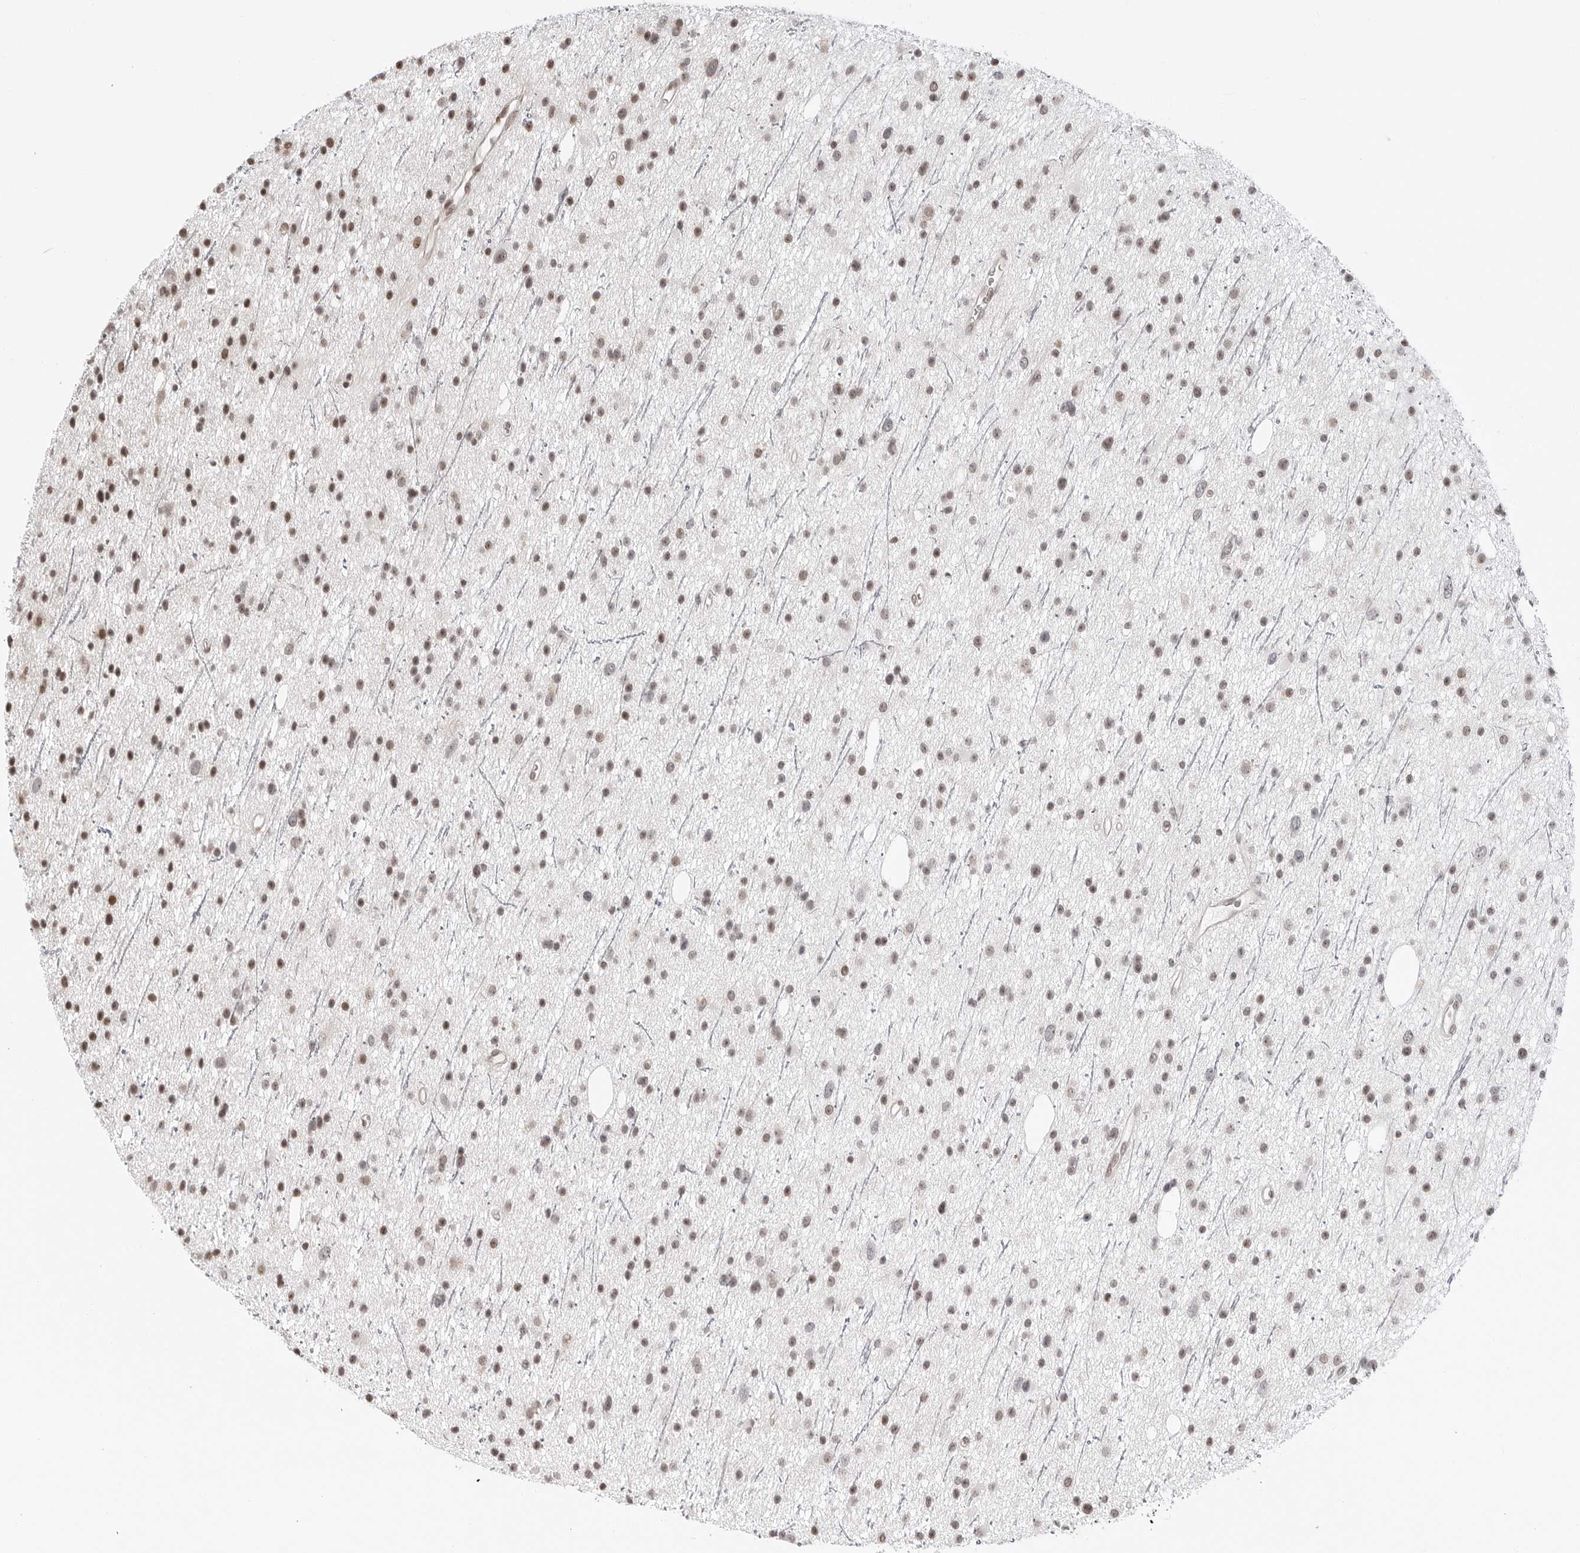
{"staining": {"intensity": "moderate", "quantity": "25%-75%", "location": "nuclear"}, "tissue": "glioma", "cell_type": "Tumor cells", "image_type": "cancer", "snomed": [{"axis": "morphology", "description": "Glioma, malignant, Low grade"}, {"axis": "topography", "description": "Cerebral cortex"}], "caption": "Immunohistochemistry photomicrograph of neoplastic tissue: malignant glioma (low-grade) stained using immunohistochemistry (IHC) reveals medium levels of moderate protein expression localized specifically in the nuclear of tumor cells, appearing as a nuclear brown color.", "gene": "C8orf33", "patient": {"sex": "female", "age": 39}}